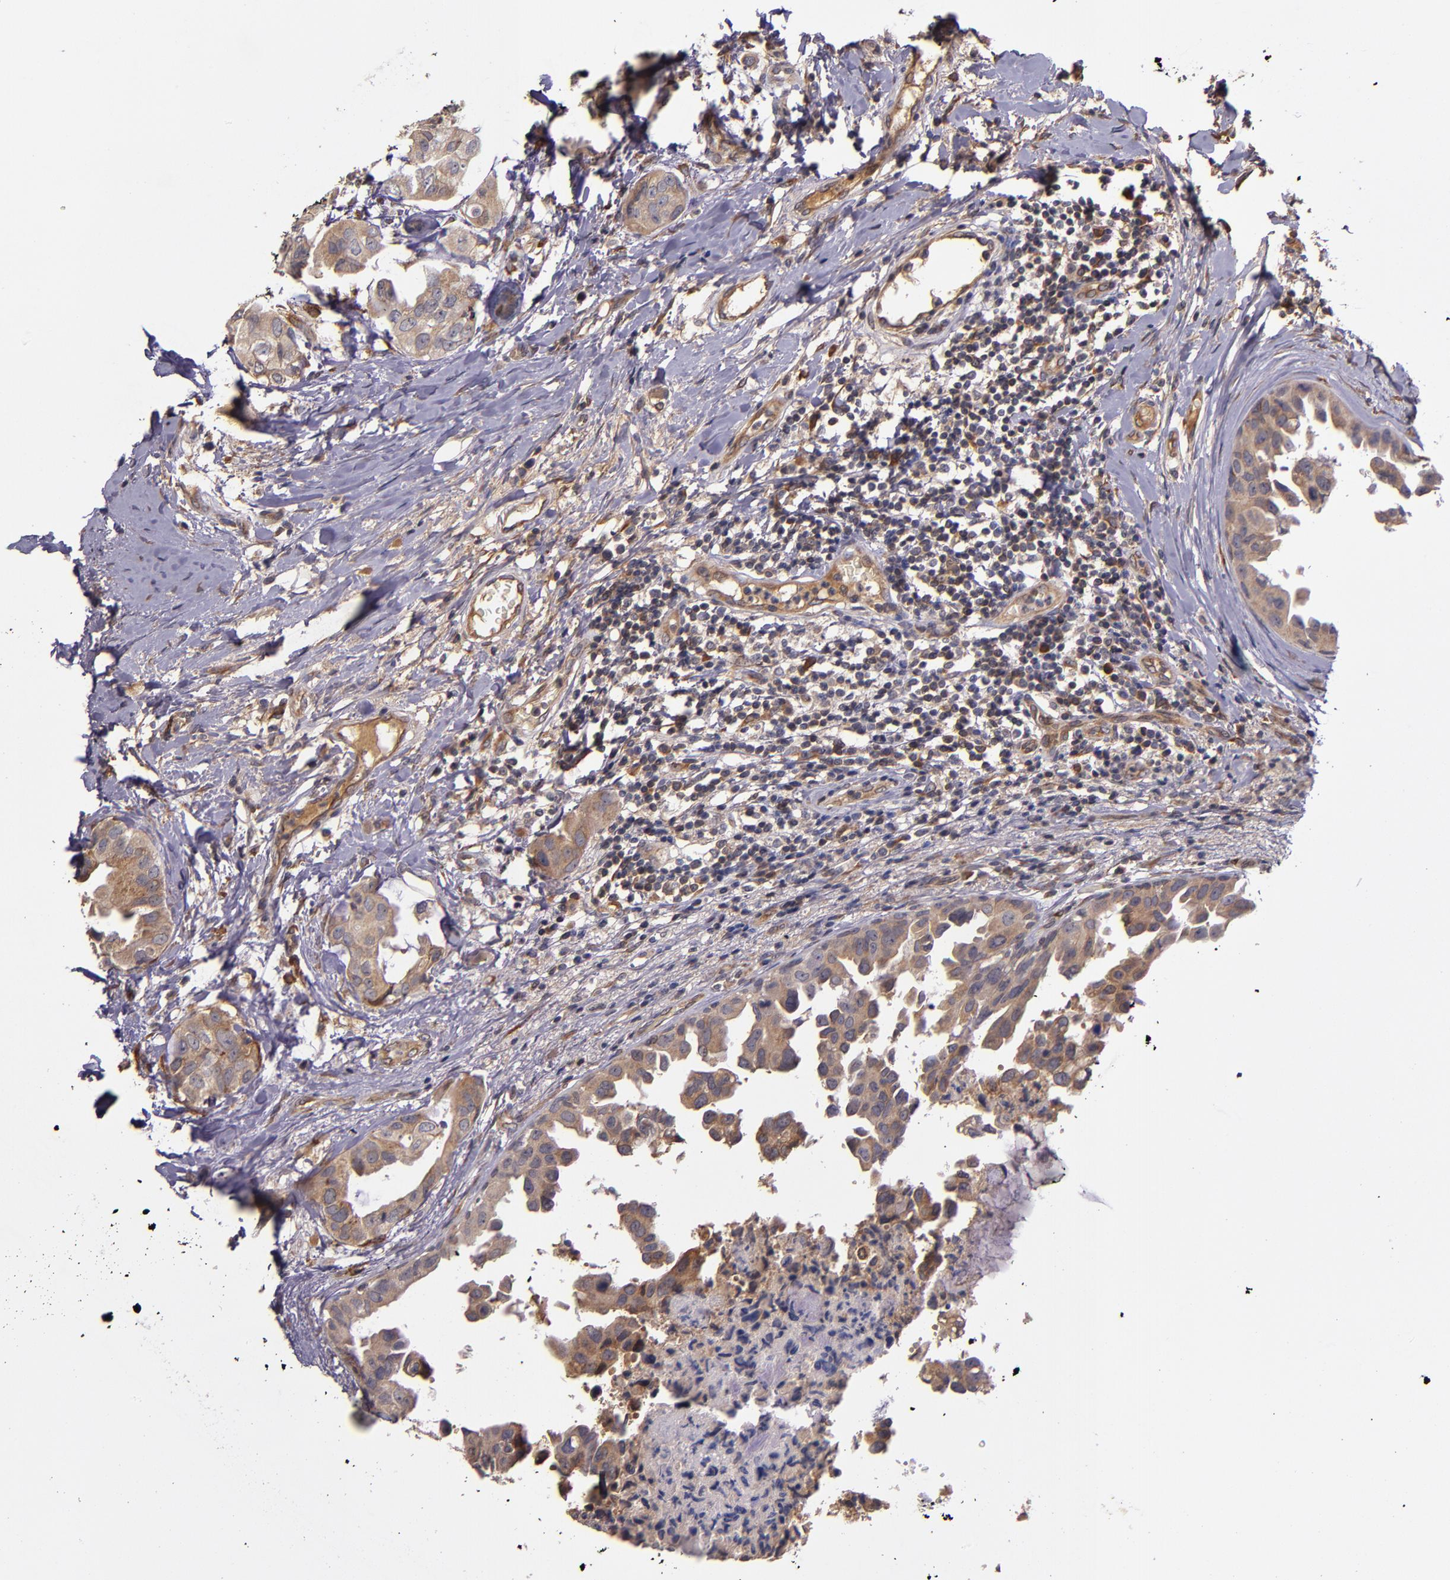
{"staining": {"intensity": "moderate", "quantity": ">75%", "location": "cytoplasmic/membranous"}, "tissue": "breast cancer", "cell_type": "Tumor cells", "image_type": "cancer", "snomed": [{"axis": "morphology", "description": "Duct carcinoma"}, {"axis": "topography", "description": "Breast"}], "caption": "Immunohistochemistry (IHC) of breast infiltrating ductal carcinoma demonstrates medium levels of moderate cytoplasmic/membranous positivity in approximately >75% of tumor cells.", "gene": "PRAF2", "patient": {"sex": "female", "age": 40}}